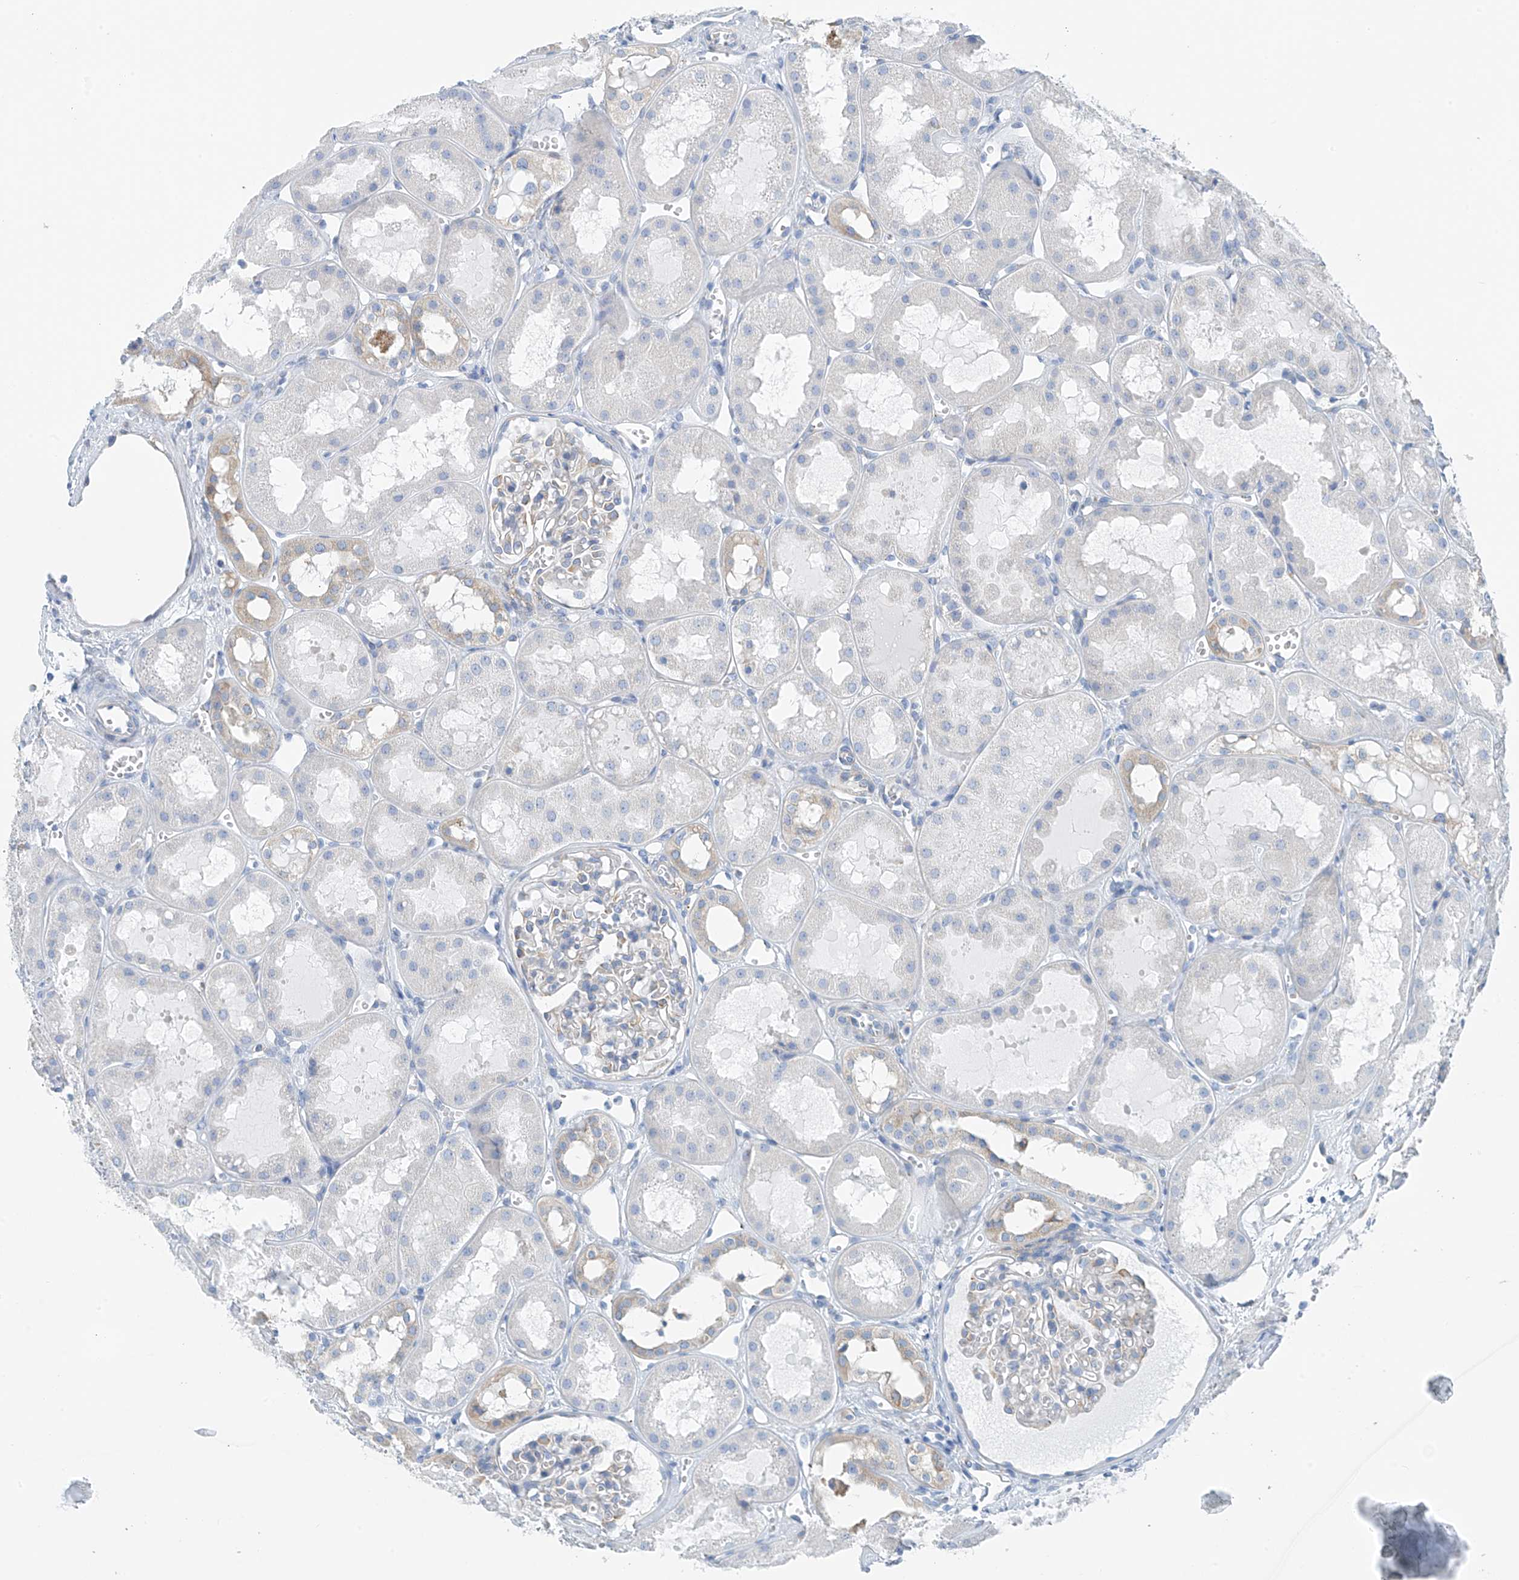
{"staining": {"intensity": "negative", "quantity": "none", "location": "none"}, "tissue": "kidney", "cell_type": "Cells in glomeruli", "image_type": "normal", "snomed": [{"axis": "morphology", "description": "Normal tissue, NOS"}, {"axis": "topography", "description": "Kidney"}], "caption": "This is an immunohistochemistry (IHC) micrograph of benign kidney. There is no positivity in cells in glomeruli.", "gene": "RCN2", "patient": {"sex": "male", "age": 16}}